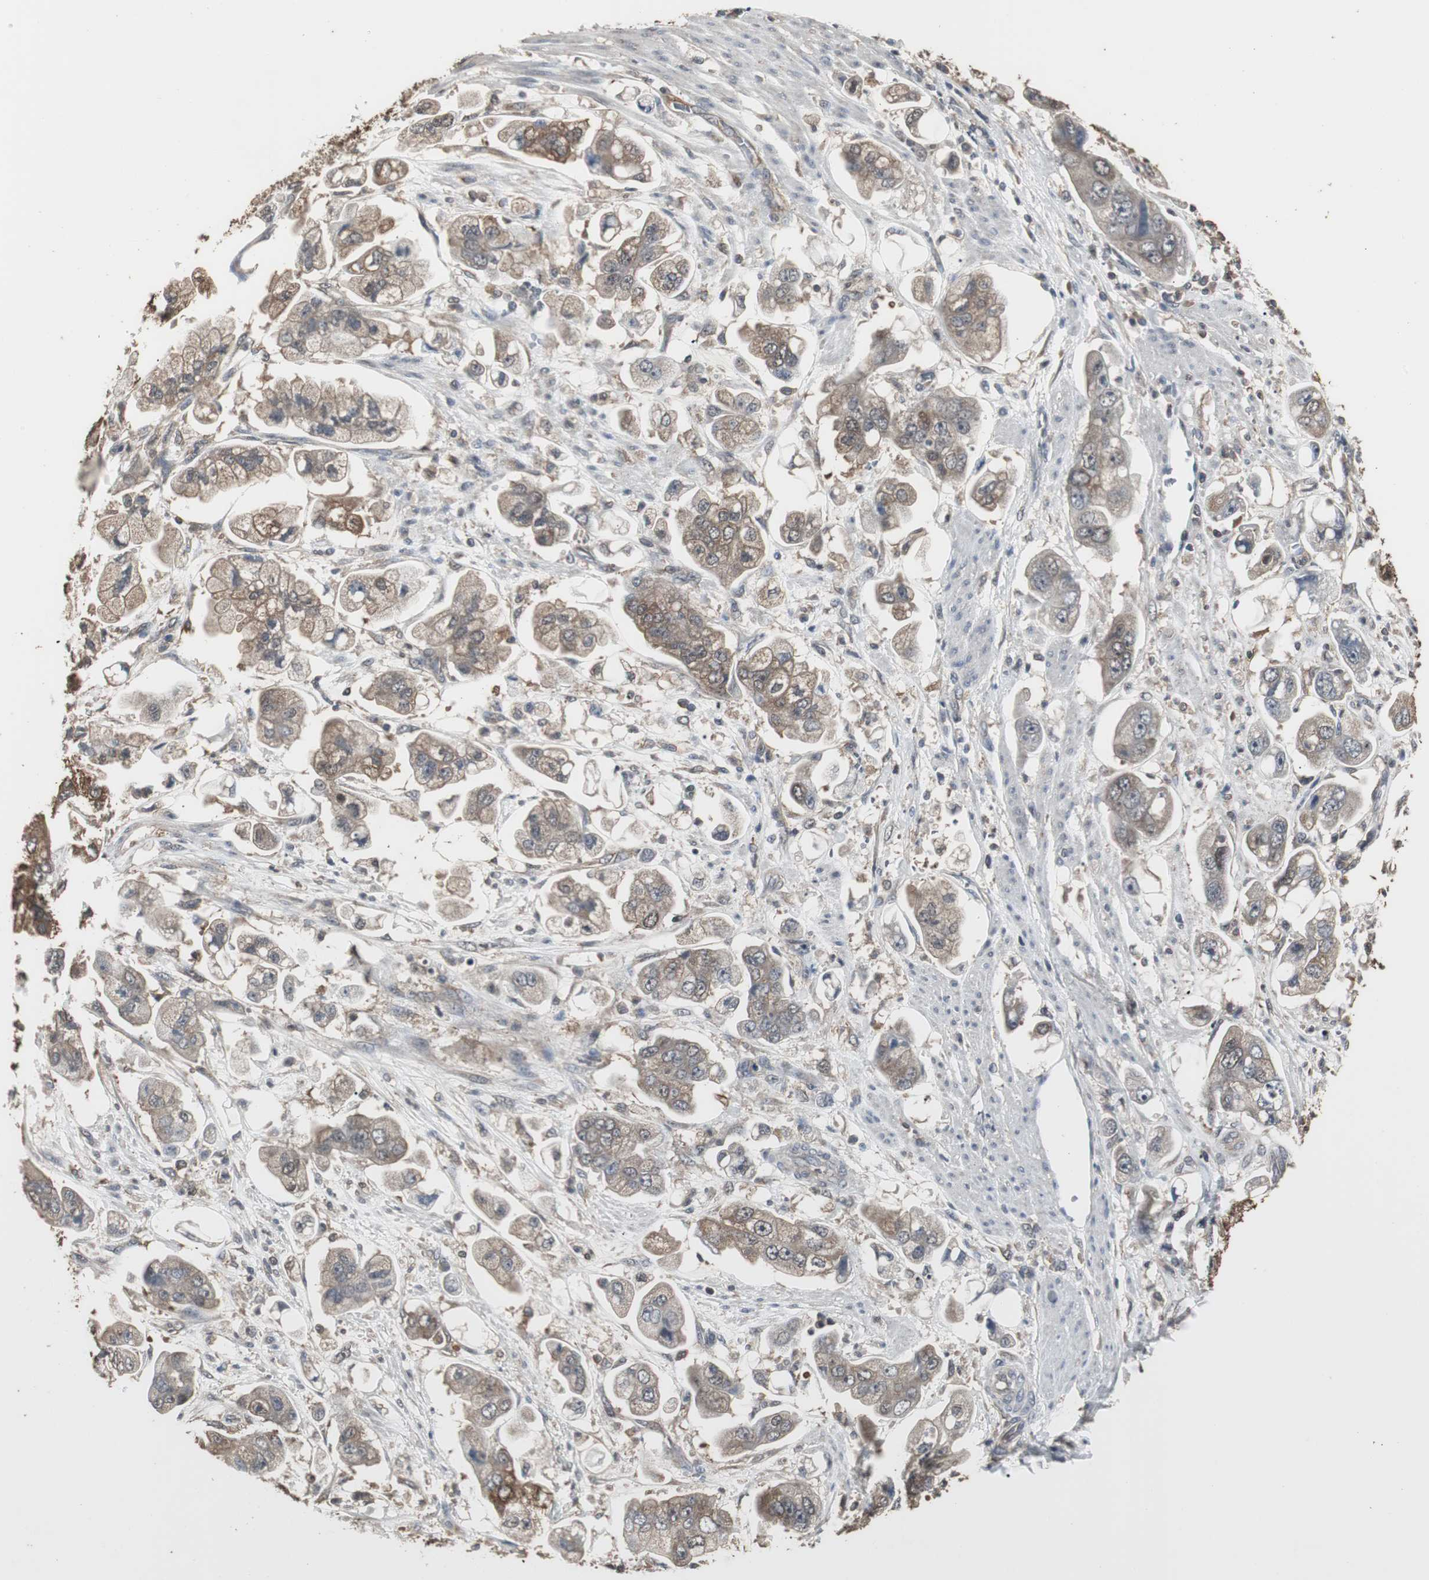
{"staining": {"intensity": "weak", "quantity": ">75%", "location": "cytoplasmic/membranous"}, "tissue": "stomach cancer", "cell_type": "Tumor cells", "image_type": "cancer", "snomed": [{"axis": "morphology", "description": "Adenocarcinoma, NOS"}, {"axis": "topography", "description": "Stomach"}], "caption": "An image of human stomach adenocarcinoma stained for a protein reveals weak cytoplasmic/membranous brown staining in tumor cells.", "gene": "HPRT1", "patient": {"sex": "male", "age": 62}}